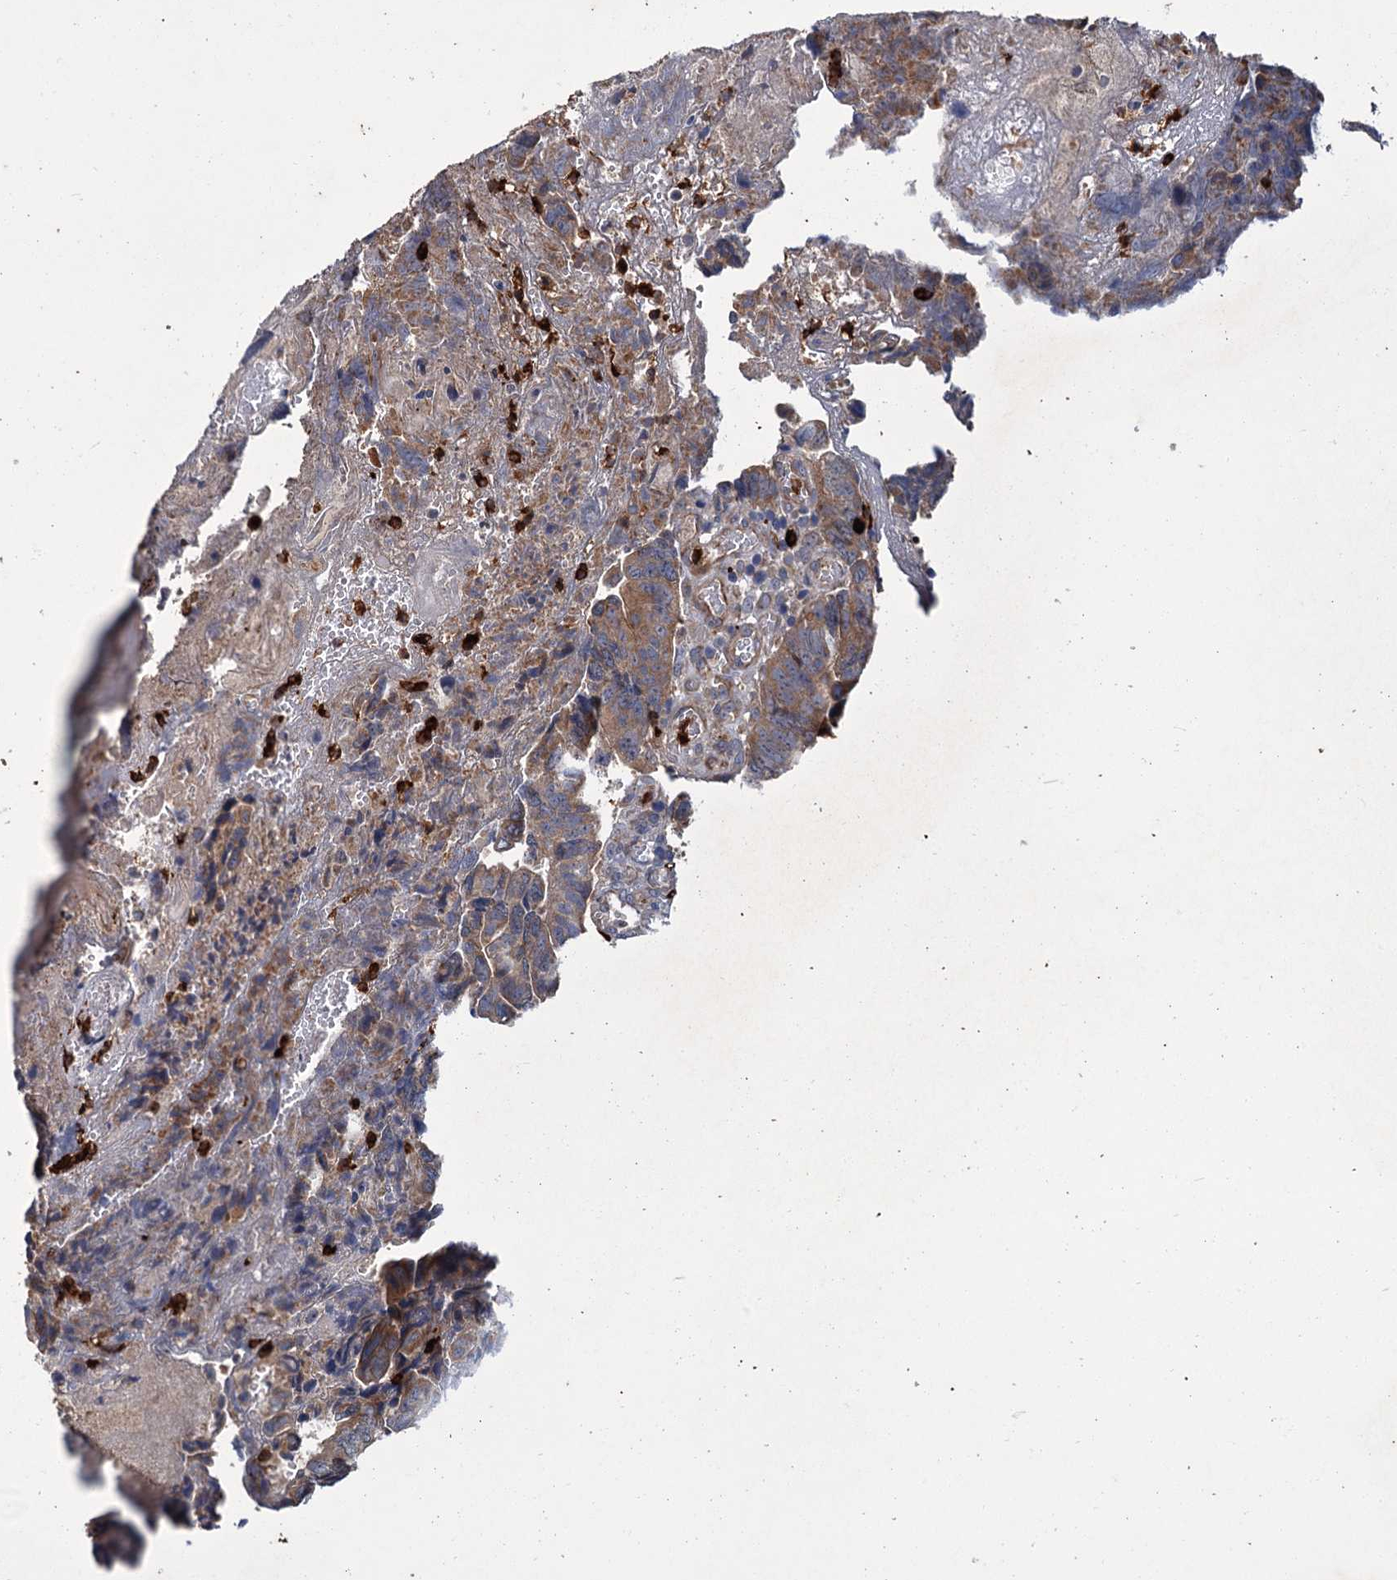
{"staining": {"intensity": "moderate", "quantity": ">75%", "location": "cytoplasmic/membranous"}, "tissue": "colorectal cancer", "cell_type": "Tumor cells", "image_type": "cancer", "snomed": [{"axis": "morphology", "description": "Adenocarcinoma, NOS"}, {"axis": "topography", "description": "Colon"}], "caption": "The photomicrograph demonstrates staining of colorectal adenocarcinoma, revealing moderate cytoplasmic/membranous protein expression (brown color) within tumor cells. The protein is stained brown, and the nuclei are stained in blue (DAB (3,3'-diaminobenzidine) IHC with brightfield microscopy, high magnification).", "gene": "DYNC2H1", "patient": {"sex": "female", "age": 67}}